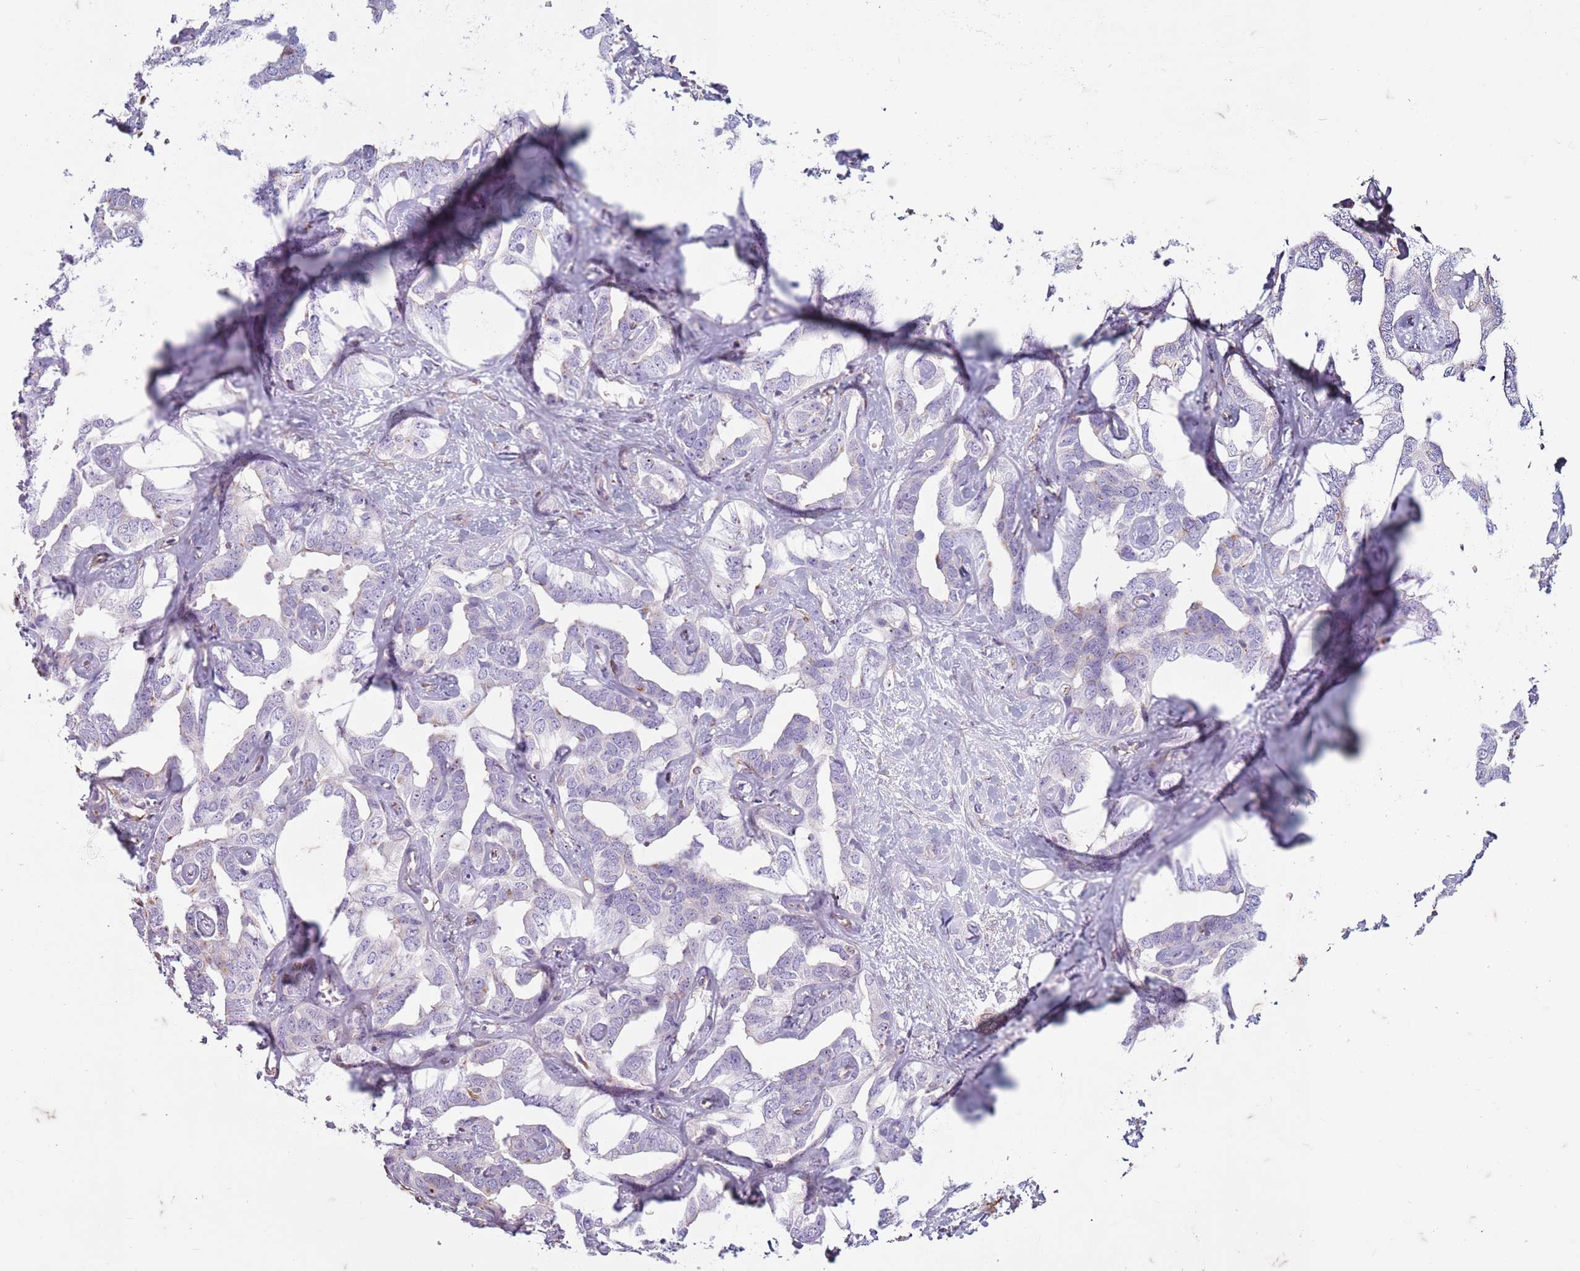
{"staining": {"intensity": "moderate", "quantity": "<25%", "location": "cytoplasmic/membranous"}, "tissue": "liver cancer", "cell_type": "Tumor cells", "image_type": "cancer", "snomed": [{"axis": "morphology", "description": "Cholangiocarcinoma"}, {"axis": "topography", "description": "Liver"}], "caption": "Liver cancer stained with DAB immunohistochemistry shows low levels of moderate cytoplasmic/membranous expression in approximately <25% of tumor cells. The staining was performed using DAB to visualize the protein expression in brown, while the nuclei were stained in blue with hematoxylin (Magnification: 20x).", "gene": "TAS2R38", "patient": {"sex": "male", "age": 59}}